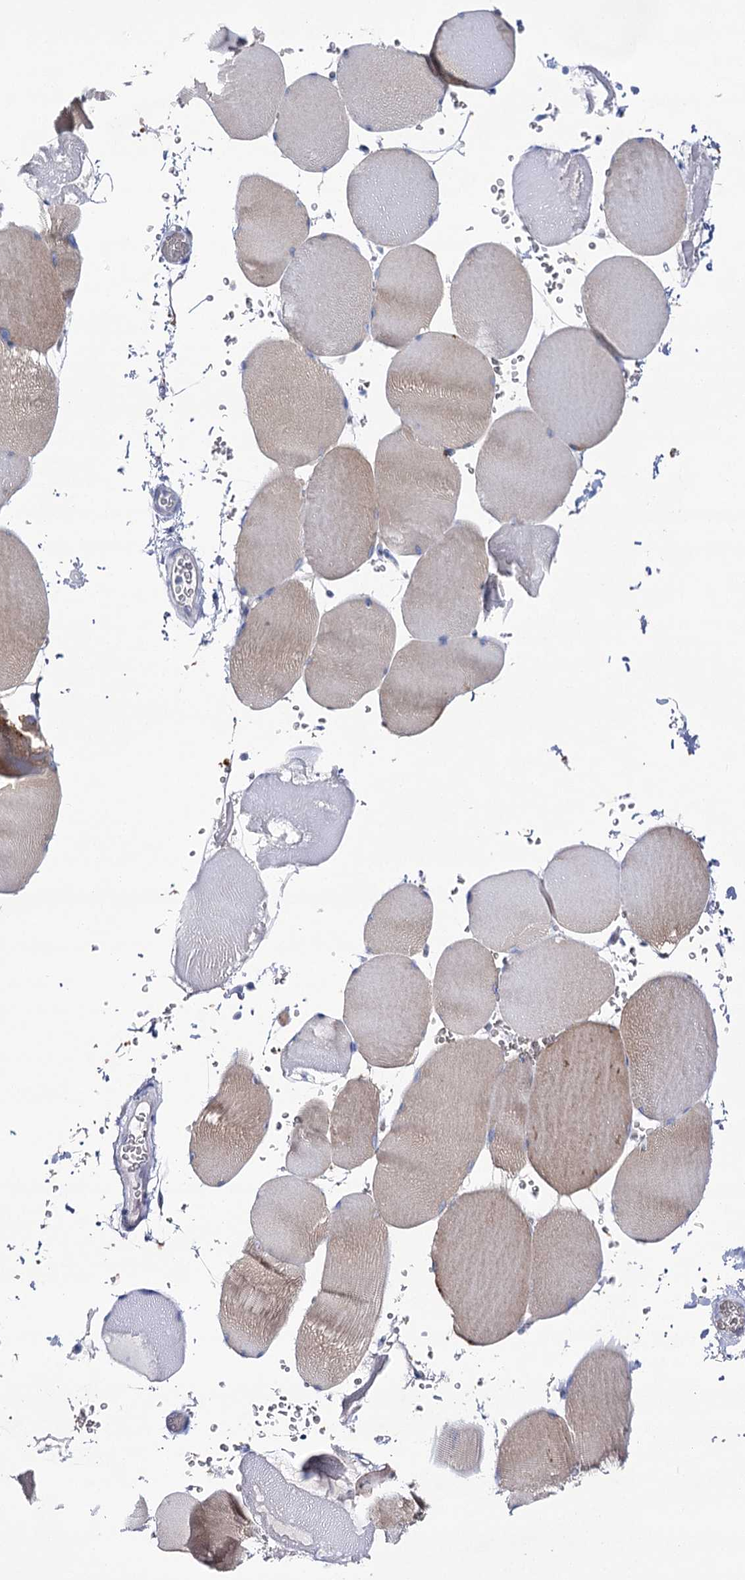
{"staining": {"intensity": "moderate", "quantity": "<25%", "location": "cytoplasmic/membranous"}, "tissue": "skeletal muscle", "cell_type": "Myocytes", "image_type": "normal", "snomed": [{"axis": "morphology", "description": "Normal tissue, NOS"}, {"axis": "topography", "description": "Skeletal muscle"}, {"axis": "topography", "description": "Head-Neck"}], "caption": "The micrograph exhibits a brown stain indicating the presence of a protein in the cytoplasmic/membranous of myocytes in skeletal muscle. The staining is performed using DAB brown chromogen to label protein expression. The nuclei are counter-stained blue using hematoxylin.", "gene": "NRAP", "patient": {"sex": "male", "age": 66}}